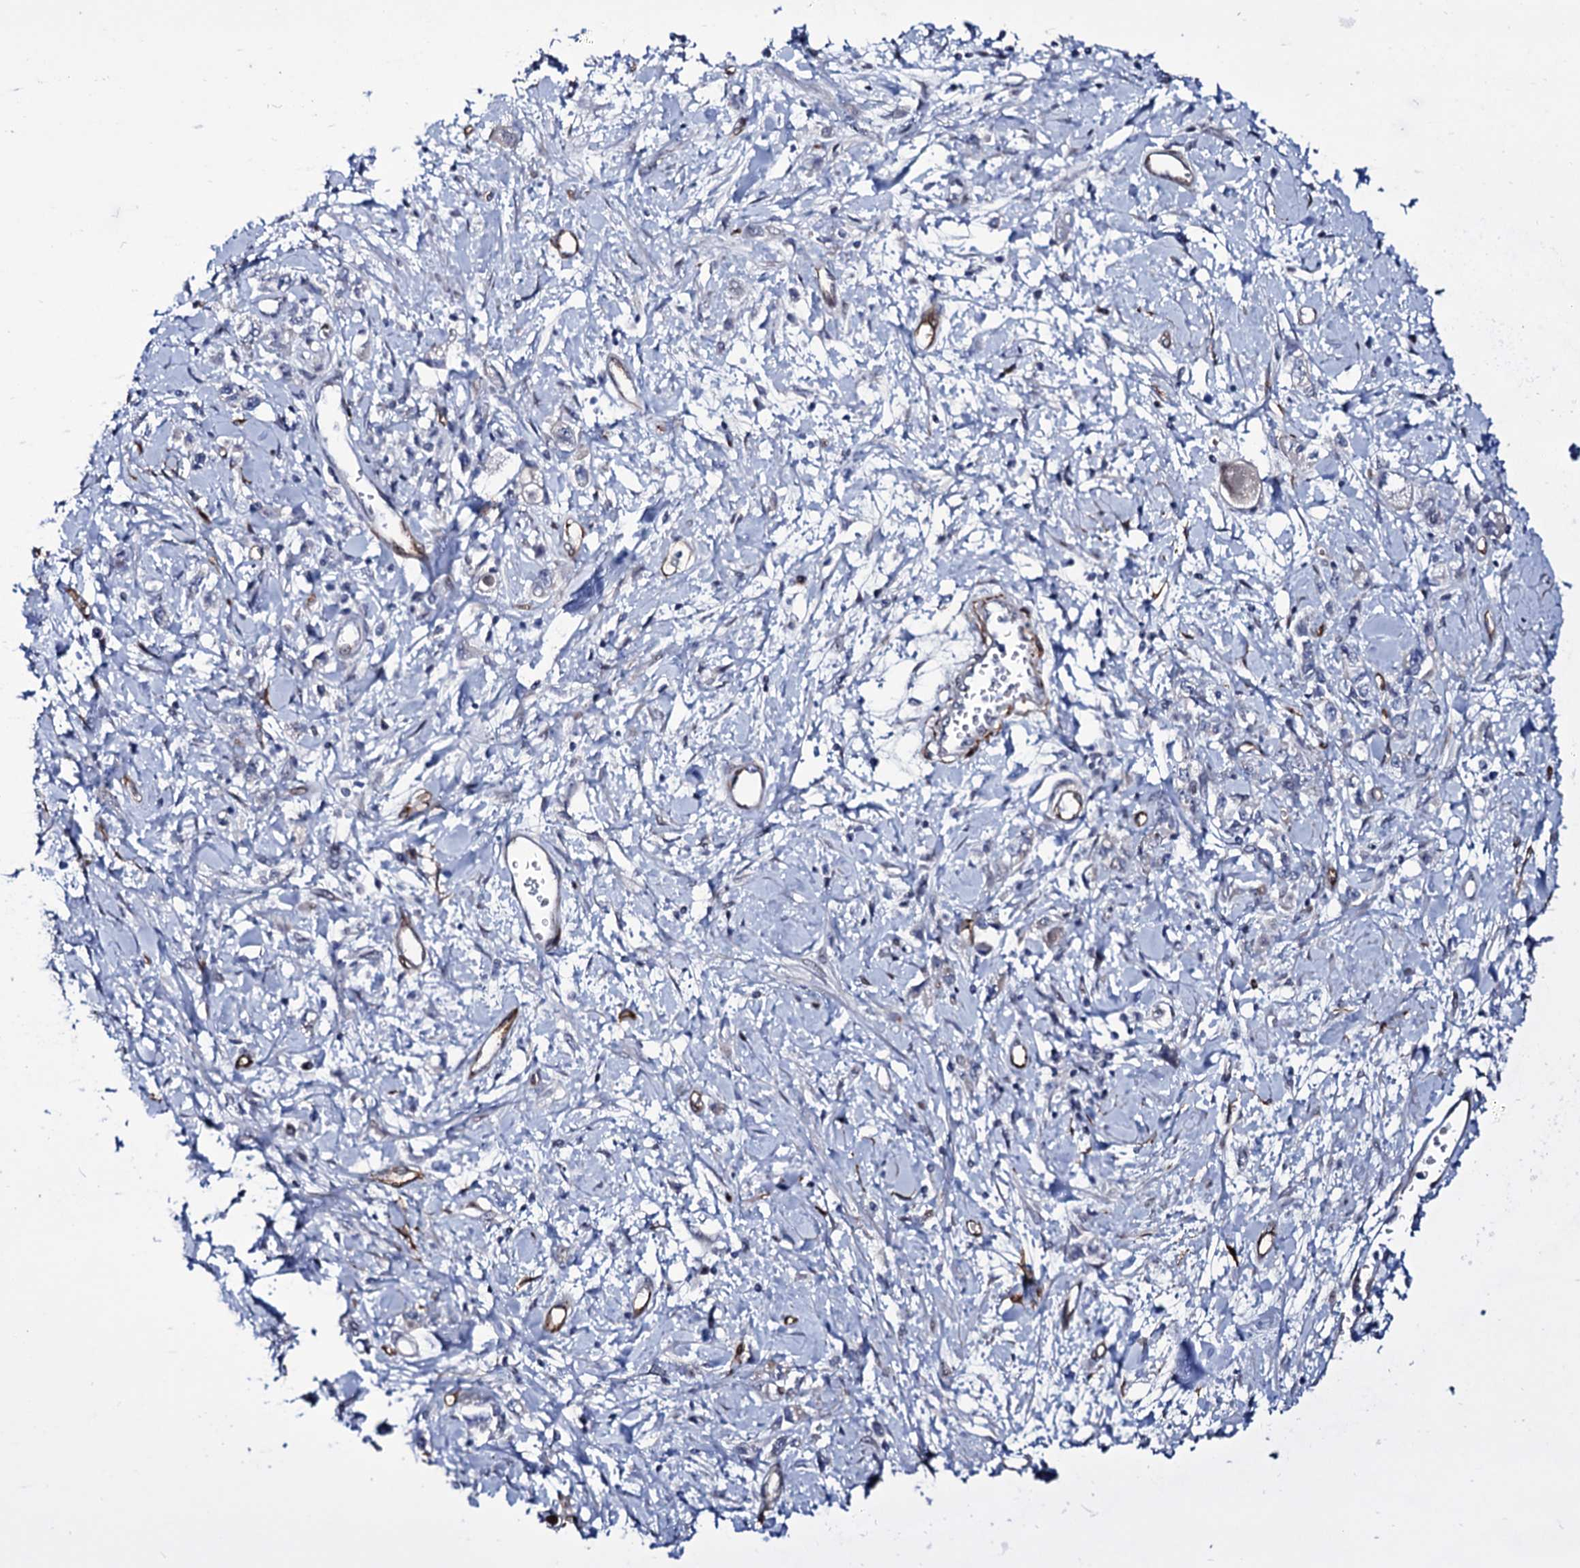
{"staining": {"intensity": "negative", "quantity": "none", "location": "none"}, "tissue": "stomach cancer", "cell_type": "Tumor cells", "image_type": "cancer", "snomed": [{"axis": "morphology", "description": "Adenocarcinoma, NOS"}, {"axis": "topography", "description": "Stomach"}], "caption": "Stomach cancer was stained to show a protein in brown. There is no significant positivity in tumor cells.", "gene": "ZC3H12C", "patient": {"sex": "female", "age": 76}}